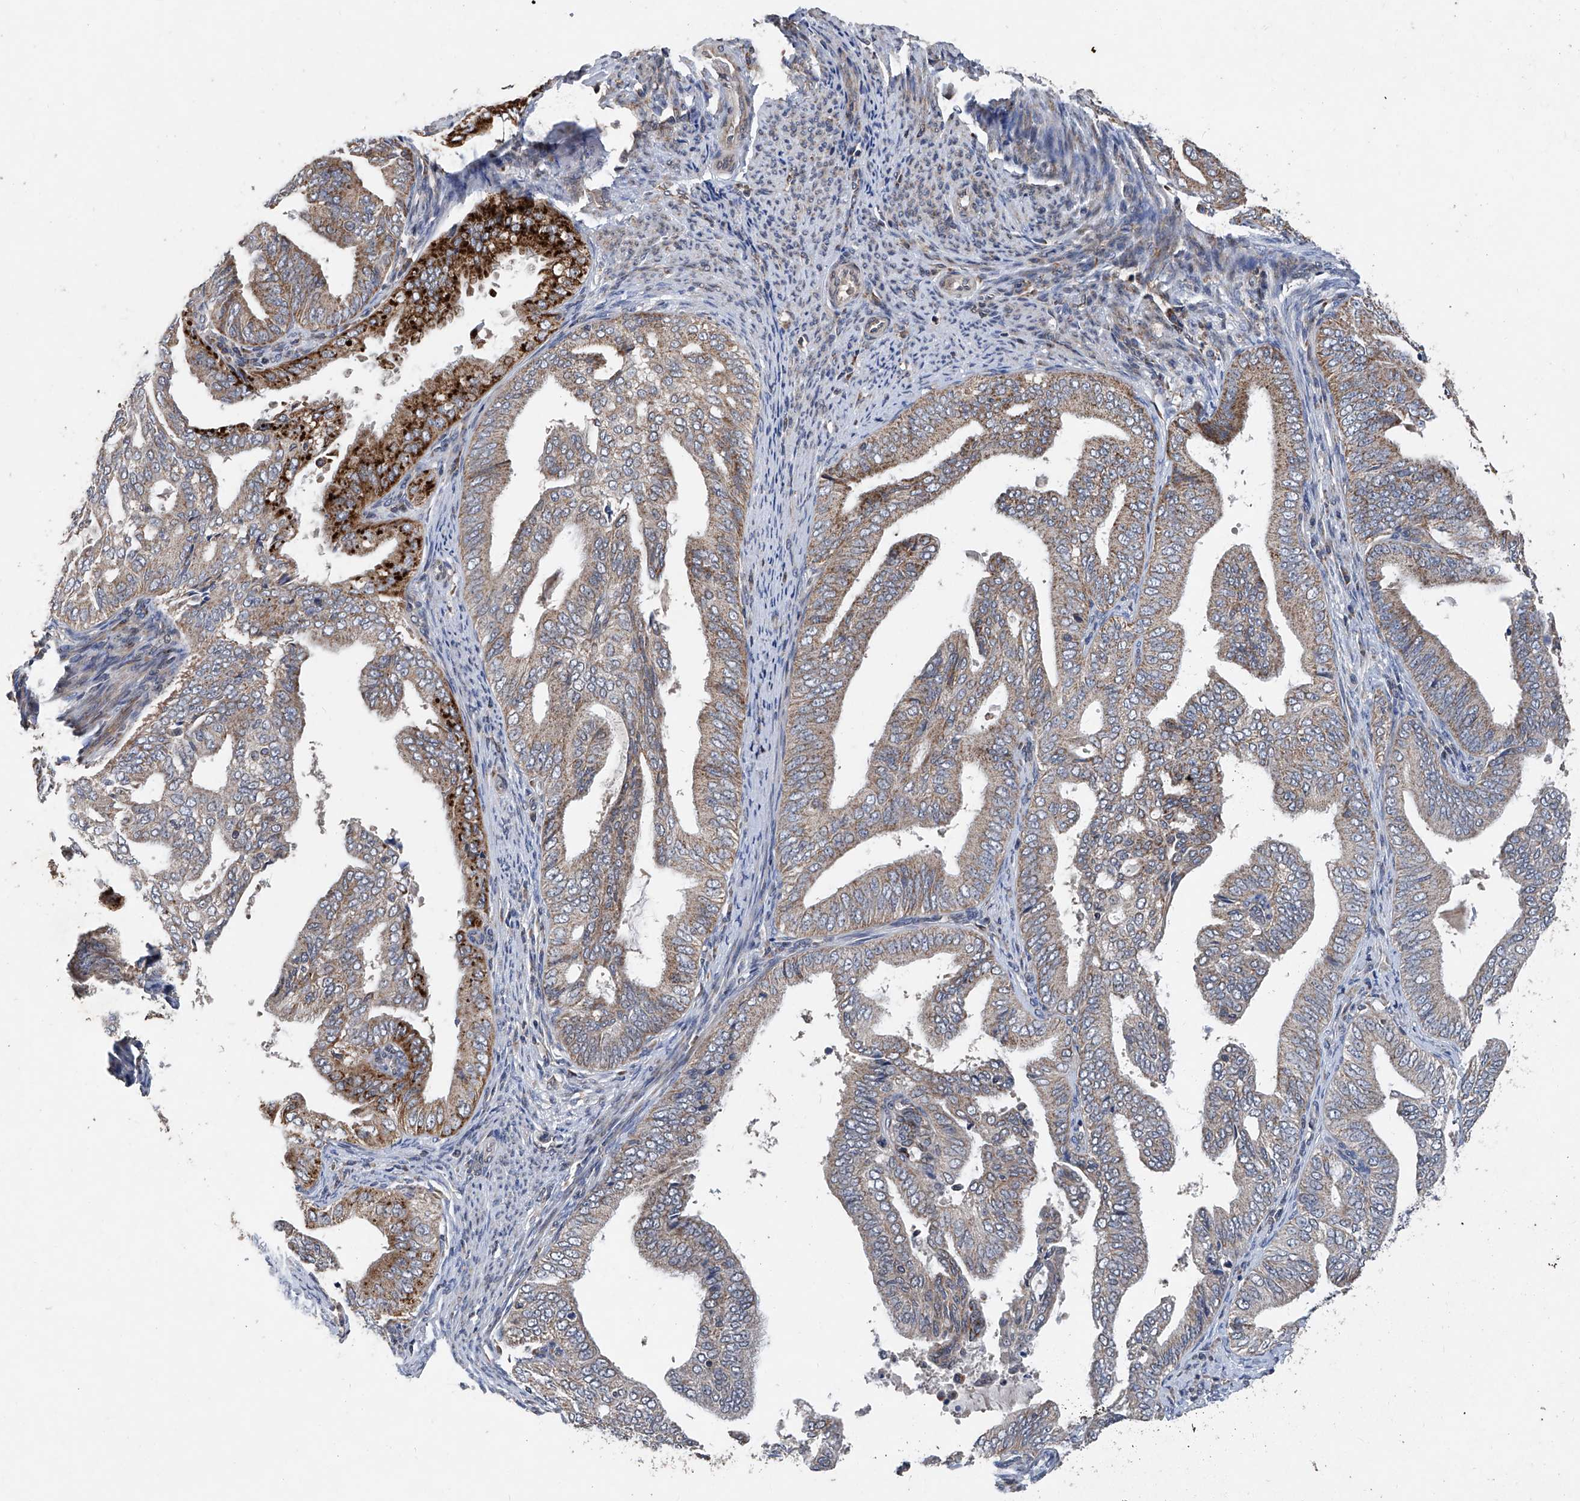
{"staining": {"intensity": "strong", "quantity": "<25%", "location": "cytoplasmic/membranous"}, "tissue": "endometrial cancer", "cell_type": "Tumor cells", "image_type": "cancer", "snomed": [{"axis": "morphology", "description": "Adenocarcinoma, NOS"}, {"axis": "topography", "description": "Endometrium"}], "caption": "Endometrial cancer stained for a protein (brown) shows strong cytoplasmic/membranous positive expression in approximately <25% of tumor cells.", "gene": "BCKDHB", "patient": {"sex": "female", "age": 58}}